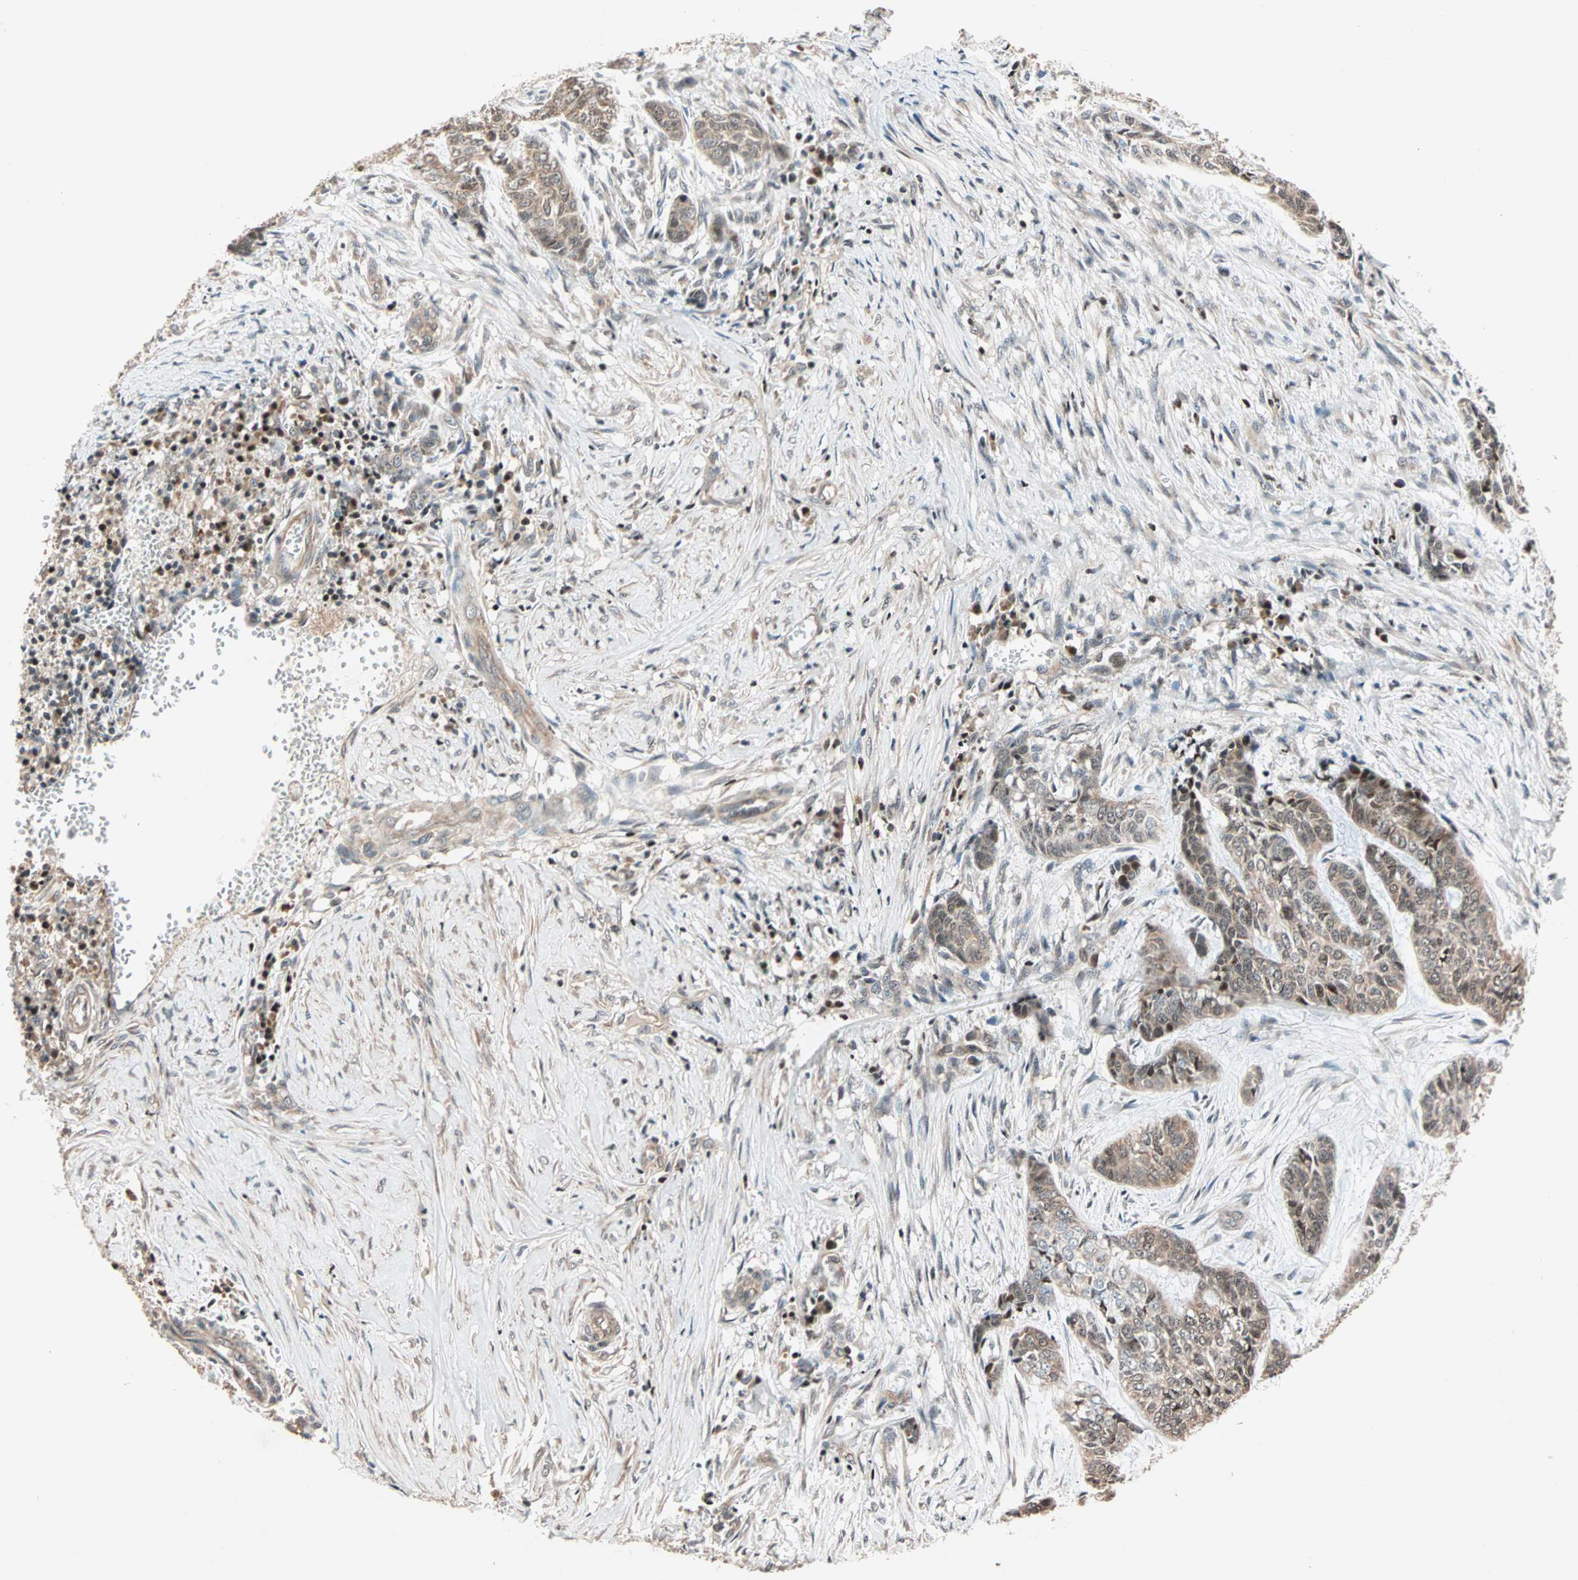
{"staining": {"intensity": "moderate", "quantity": ">75%", "location": "cytoplasmic/membranous"}, "tissue": "skin cancer", "cell_type": "Tumor cells", "image_type": "cancer", "snomed": [{"axis": "morphology", "description": "Basal cell carcinoma"}, {"axis": "topography", "description": "Skin"}], "caption": "A brown stain highlights moderate cytoplasmic/membranous positivity of a protein in skin cancer (basal cell carcinoma) tumor cells. Nuclei are stained in blue.", "gene": "HECW1", "patient": {"sex": "female", "age": 64}}